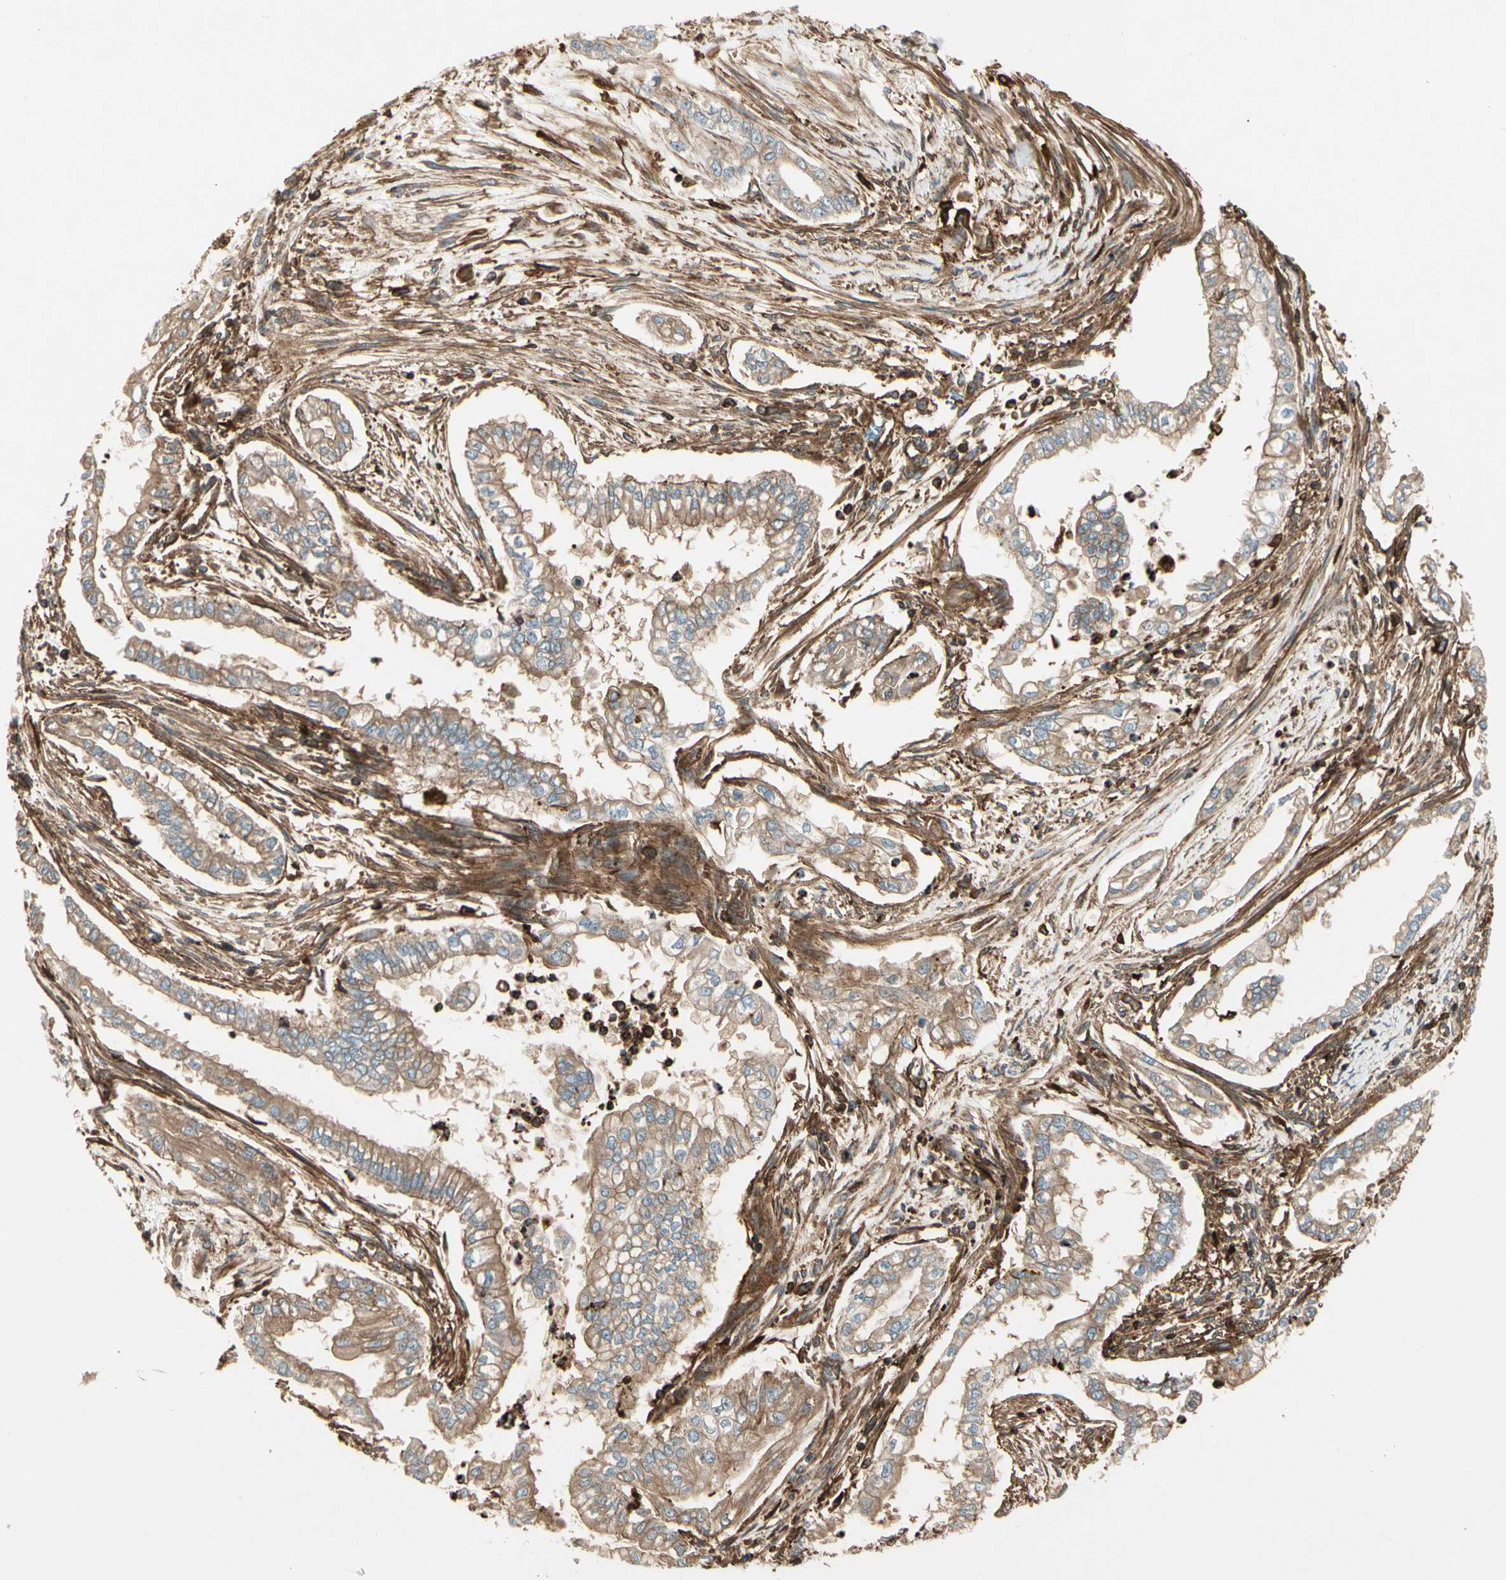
{"staining": {"intensity": "moderate", "quantity": ">75%", "location": "cytoplasmic/membranous"}, "tissue": "pancreatic cancer", "cell_type": "Tumor cells", "image_type": "cancer", "snomed": [{"axis": "morphology", "description": "Normal tissue, NOS"}, {"axis": "topography", "description": "Pancreas"}], "caption": "This photomicrograph displays immunohistochemistry (IHC) staining of pancreatic cancer, with medium moderate cytoplasmic/membranous positivity in approximately >75% of tumor cells.", "gene": "ARPC2", "patient": {"sex": "male", "age": 42}}